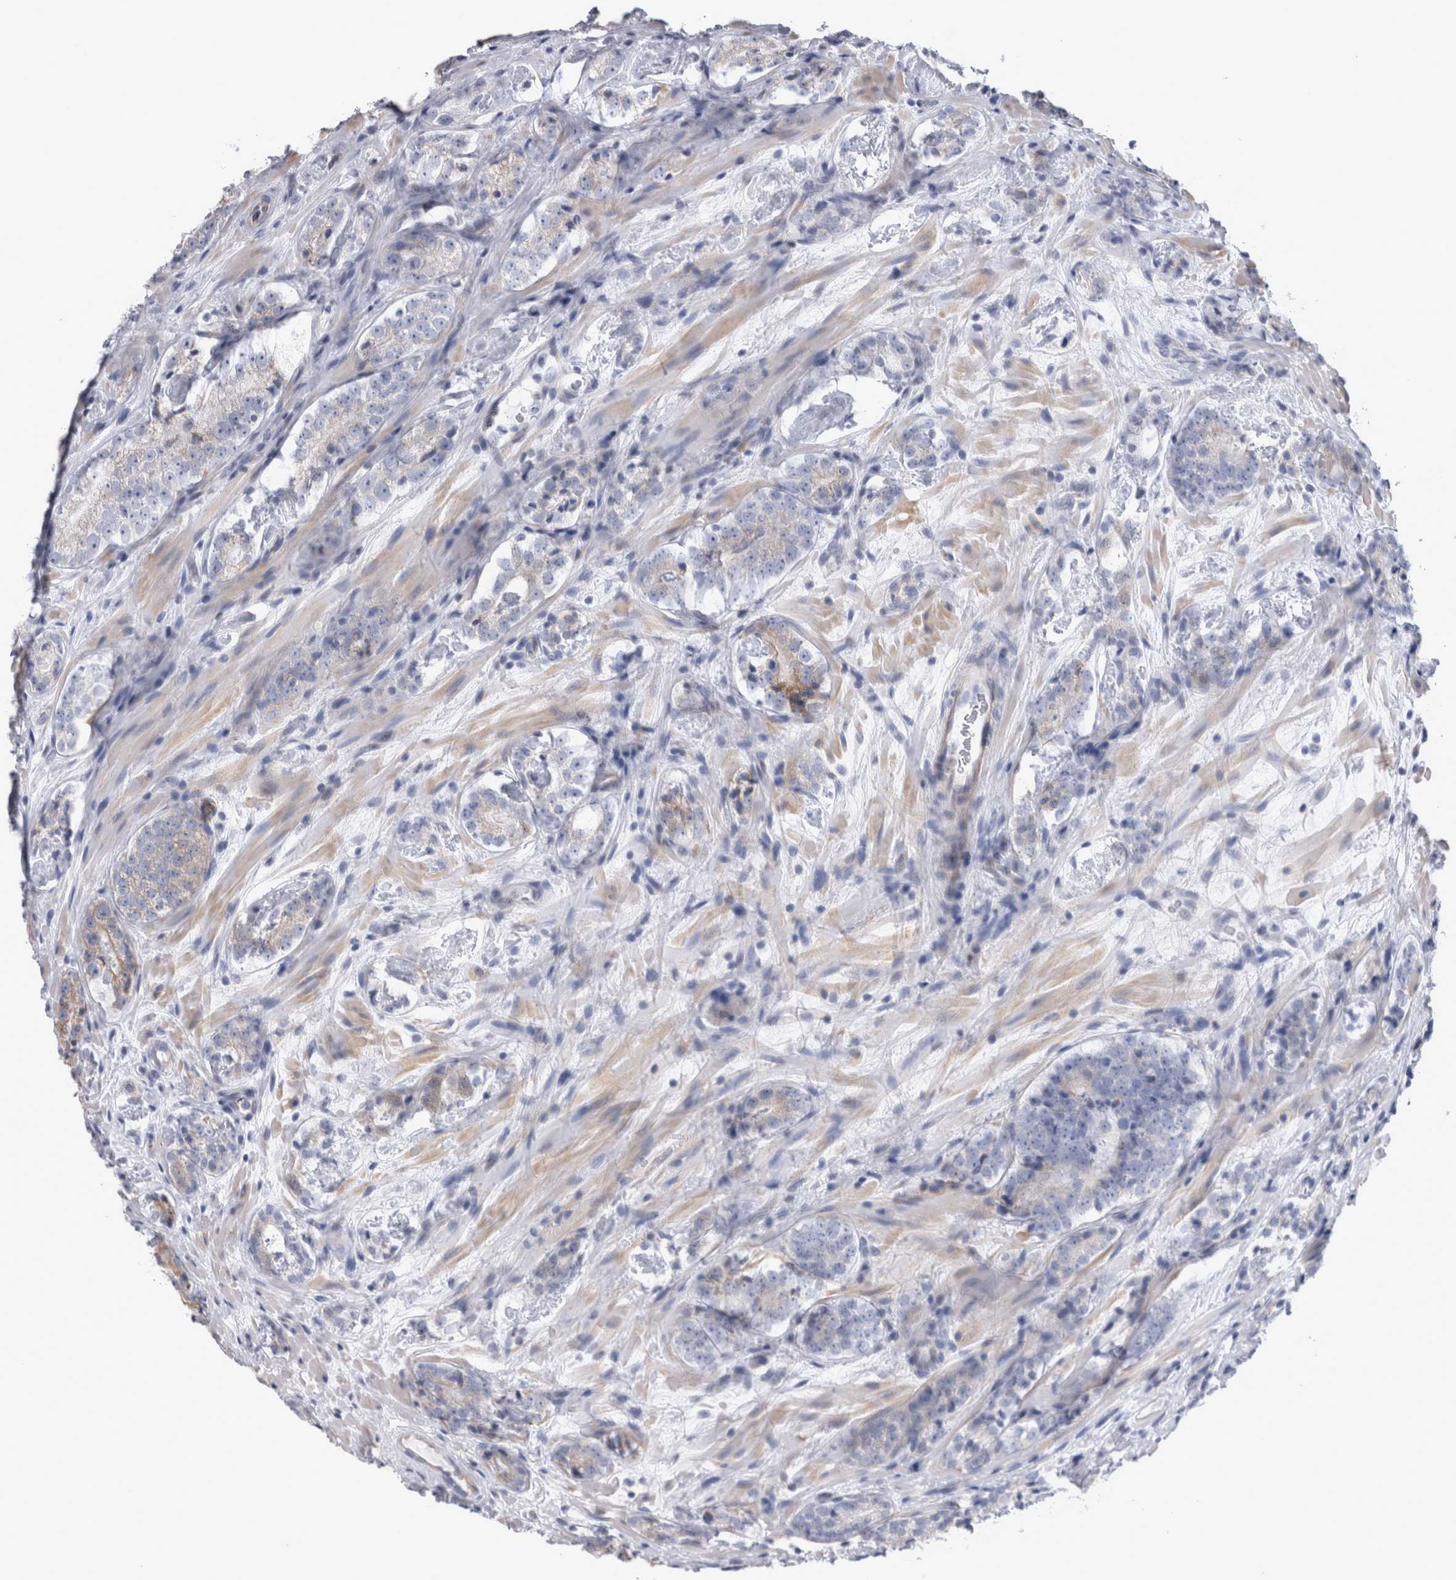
{"staining": {"intensity": "moderate", "quantity": "<25%", "location": "cytoplasmic/membranous"}, "tissue": "prostate cancer", "cell_type": "Tumor cells", "image_type": "cancer", "snomed": [{"axis": "morphology", "description": "Adenocarcinoma, High grade"}, {"axis": "topography", "description": "Prostate"}], "caption": "Prostate cancer was stained to show a protein in brown. There is low levels of moderate cytoplasmic/membranous positivity in approximately <25% of tumor cells.", "gene": "TSPOAP1", "patient": {"sex": "male", "age": 56}}